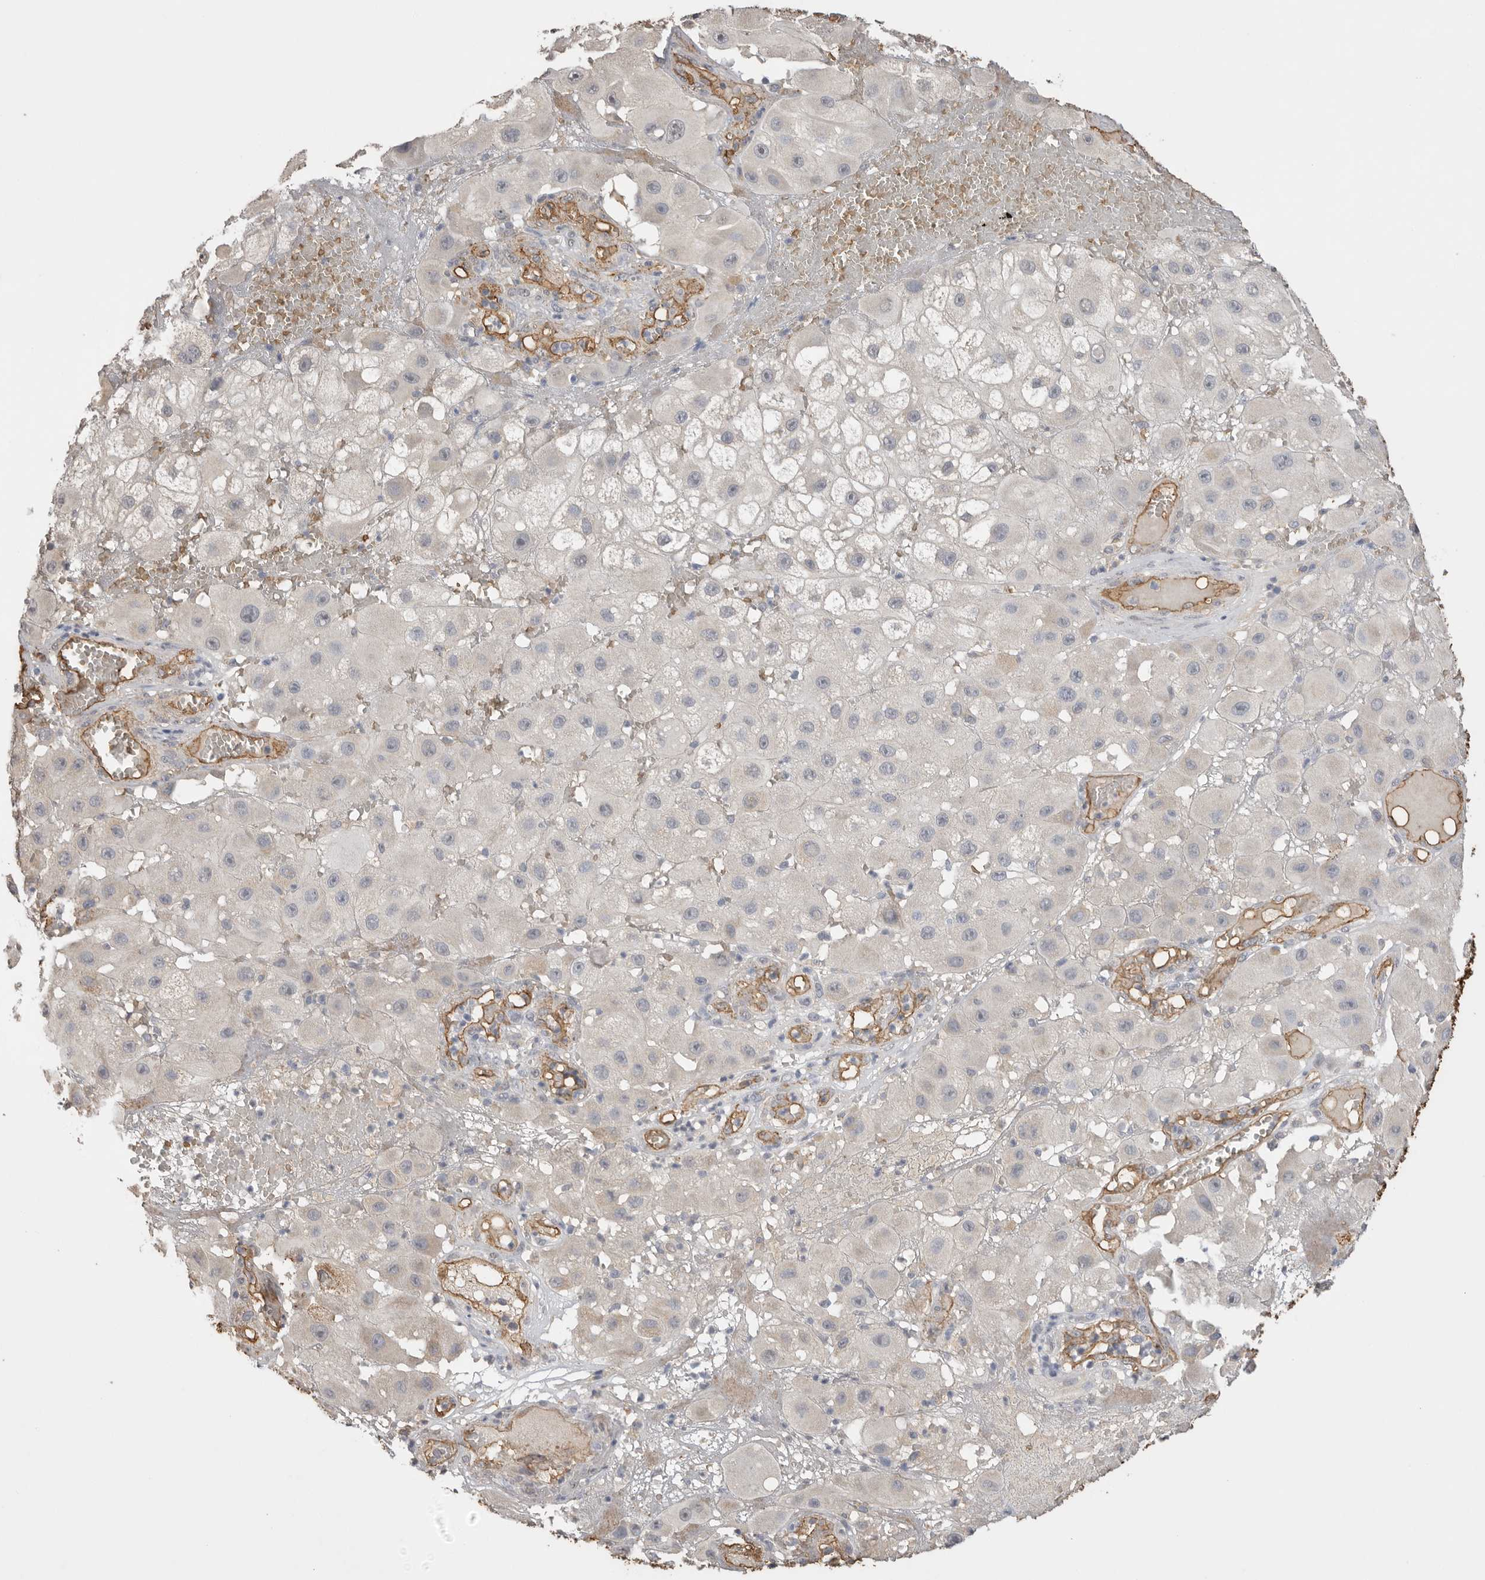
{"staining": {"intensity": "negative", "quantity": "none", "location": "none"}, "tissue": "melanoma", "cell_type": "Tumor cells", "image_type": "cancer", "snomed": [{"axis": "morphology", "description": "Malignant melanoma, NOS"}, {"axis": "topography", "description": "Skin"}], "caption": "Tumor cells are negative for protein expression in human melanoma.", "gene": "IL27", "patient": {"sex": "female", "age": 81}}